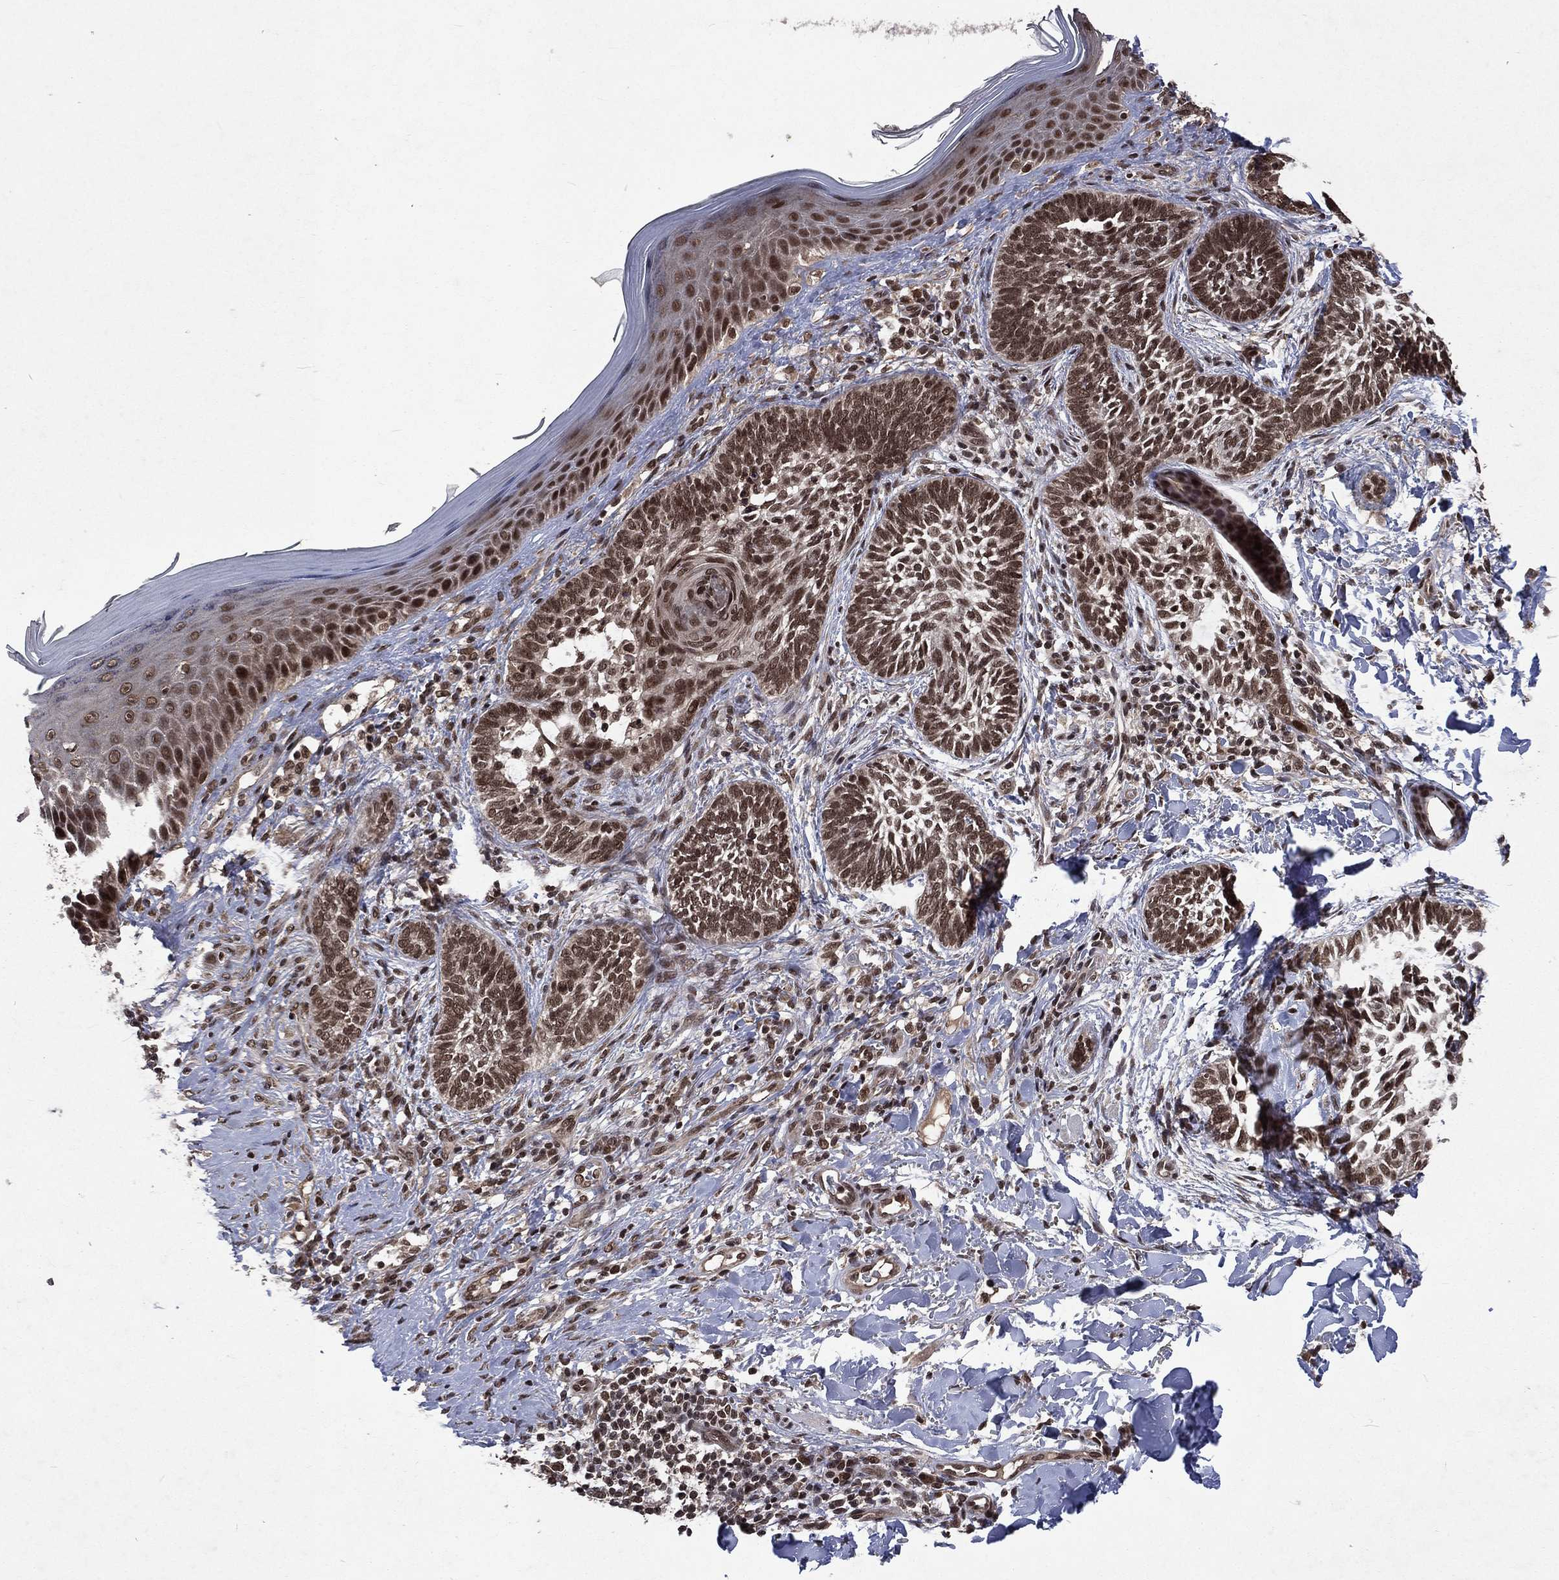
{"staining": {"intensity": "moderate", "quantity": ">75%", "location": "nuclear"}, "tissue": "skin cancer", "cell_type": "Tumor cells", "image_type": "cancer", "snomed": [{"axis": "morphology", "description": "Normal tissue, NOS"}, {"axis": "morphology", "description": "Basal cell carcinoma"}, {"axis": "topography", "description": "Skin"}], "caption": "Protein staining of skin cancer tissue demonstrates moderate nuclear expression in approximately >75% of tumor cells.", "gene": "DMAP1", "patient": {"sex": "male", "age": 46}}